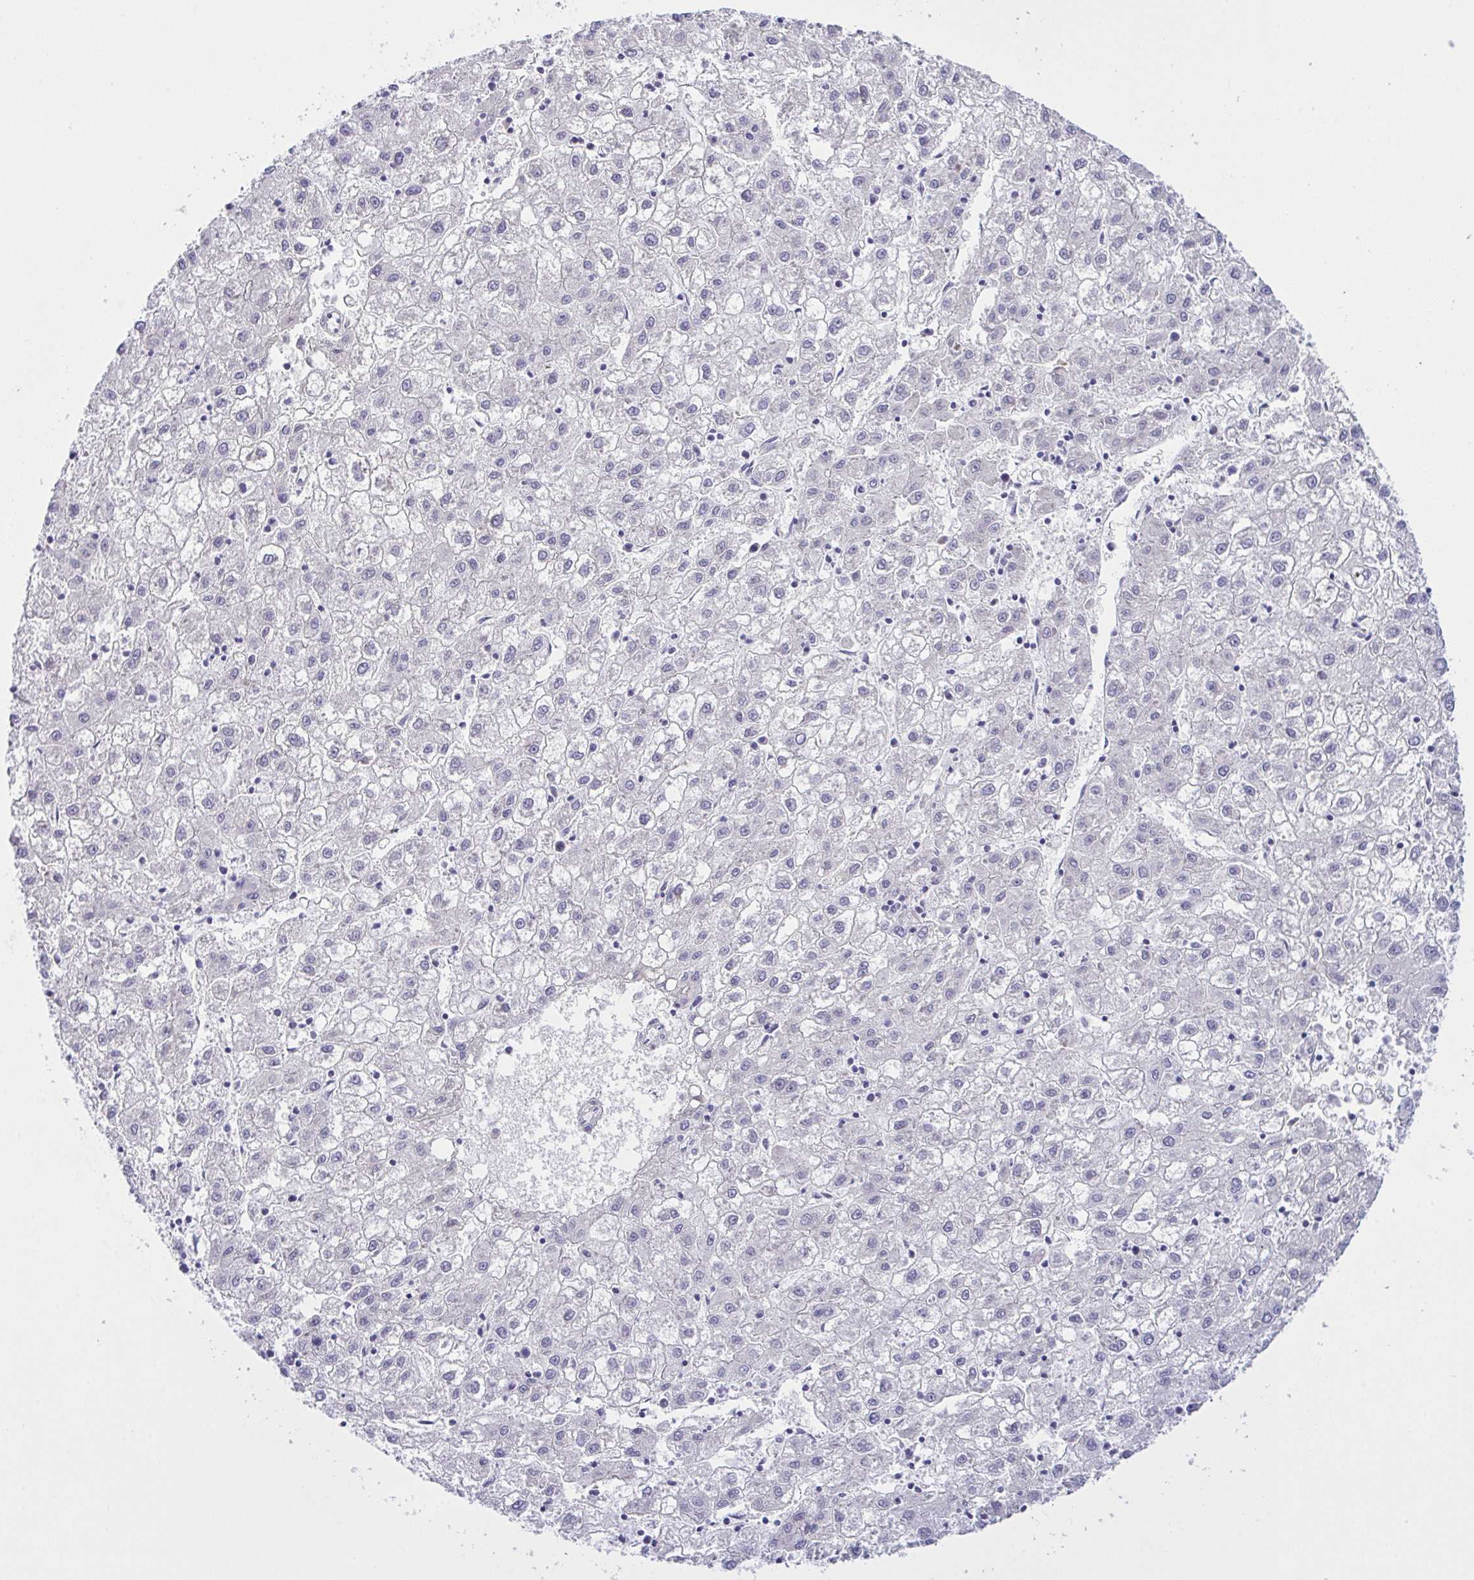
{"staining": {"intensity": "negative", "quantity": "none", "location": "none"}, "tissue": "liver cancer", "cell_type": "Tumor cells", "image_type": "cancer", "snomed": [{"axis": "morphology", "description": "Carcinoma, Hepatocellular, NOS"}, {"axis": "topography", "description": "Liver"}], "caption": "DAB (3,3'-diaminobenzidine) immunohistochemical staining of human hepatocellular carcinoma (liver) reveals no significant positivity in tumor cells.", "gene": "SYNPO2L", "patient": {"sex": "male", "age": 72}}